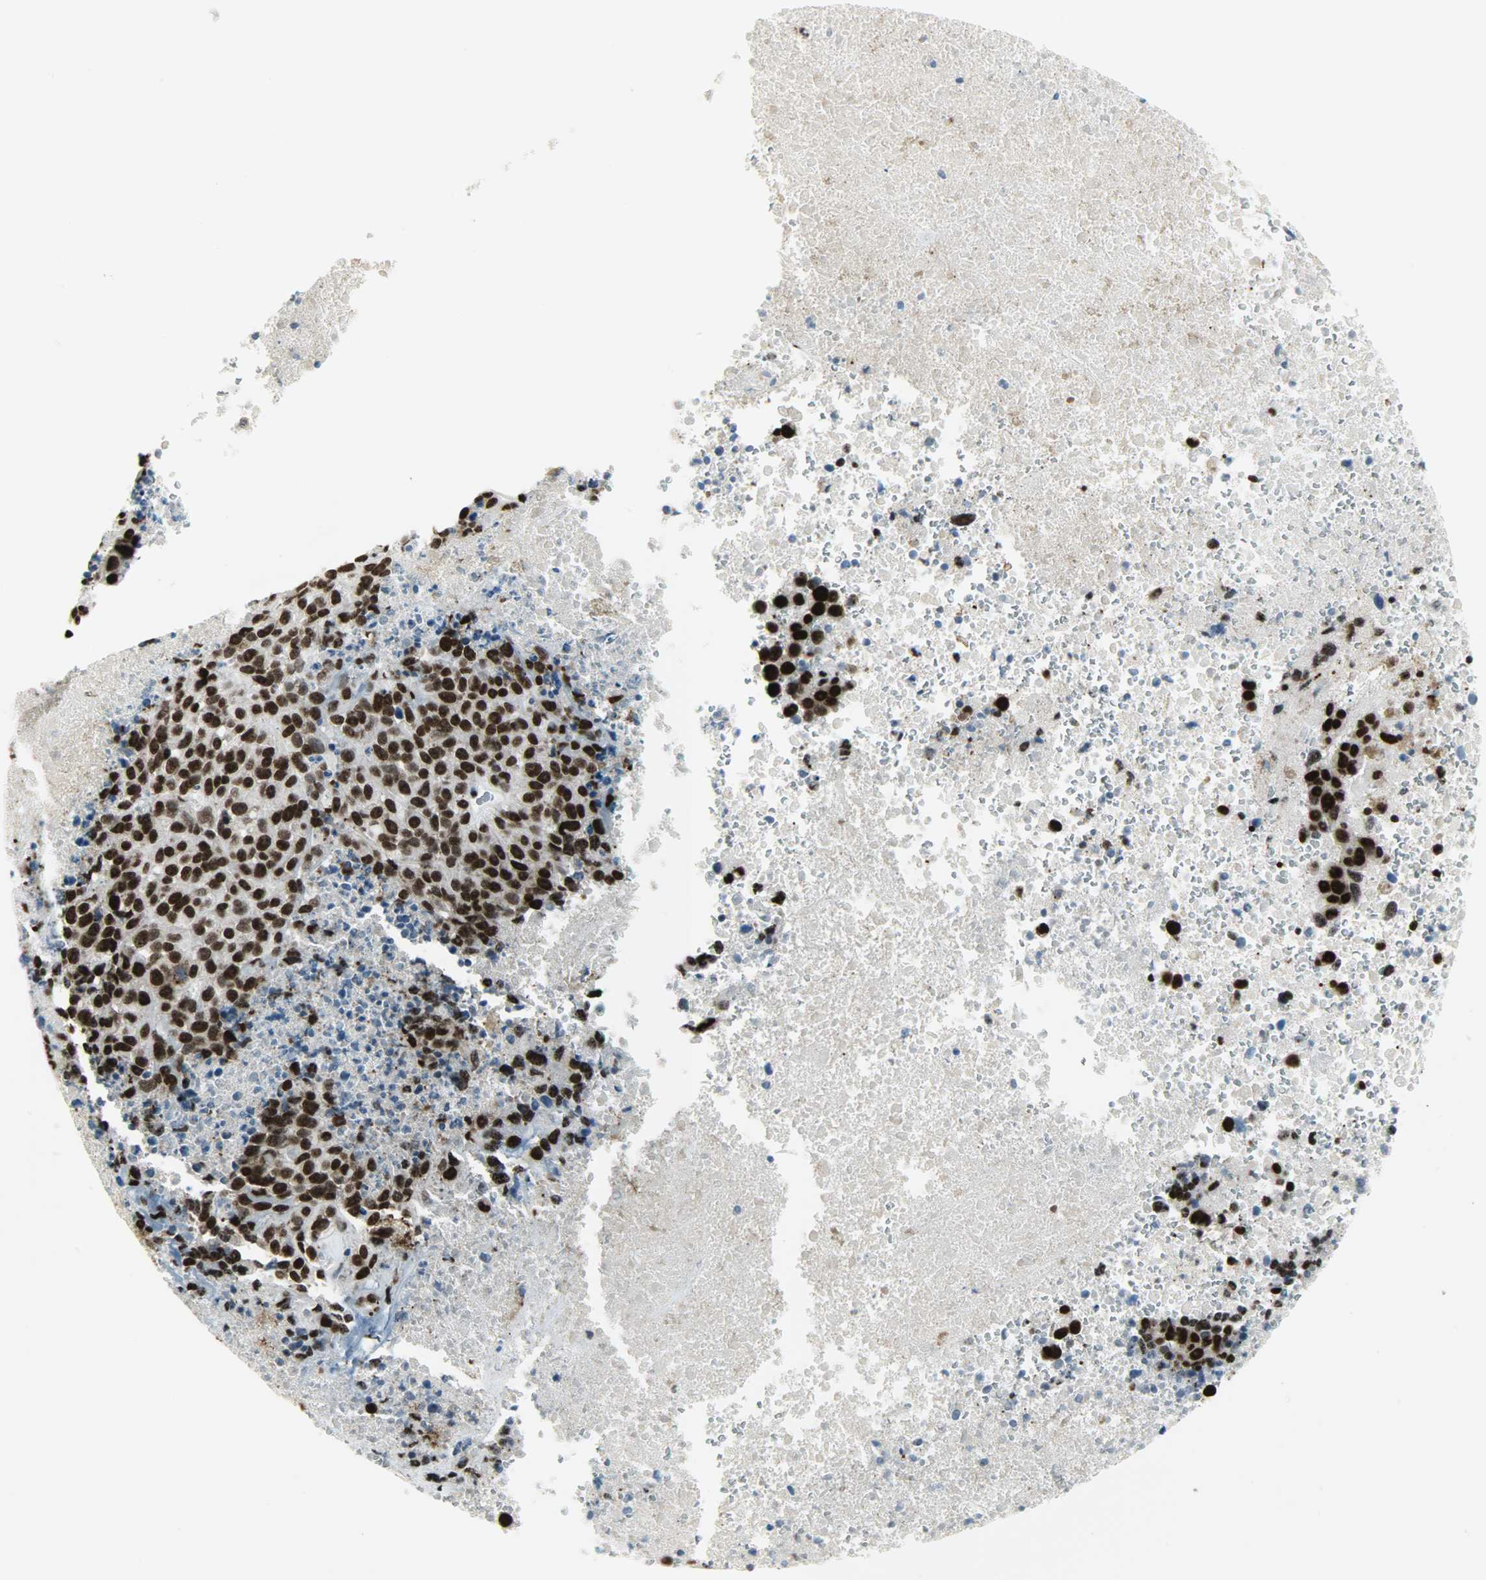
{"staining": {"intensity": "strong", "quantity": ">75%", "location": "nuclear"}, "tissue": "melanoma", "cell_type": "Tumor cells", "image_type": "cancer", "snomed": [{"axis": "morphology", "description": "Malignant melanoma, Metastatic site"}, {"axis": "topography", "description": "Cerebral cortex"}], "caption": "A brown stain shows strong nuclear positivity of a protein in human melanoma tumor cells.", "gene": "SNRPA", "patient": {"sex": "female", "age": 52}}